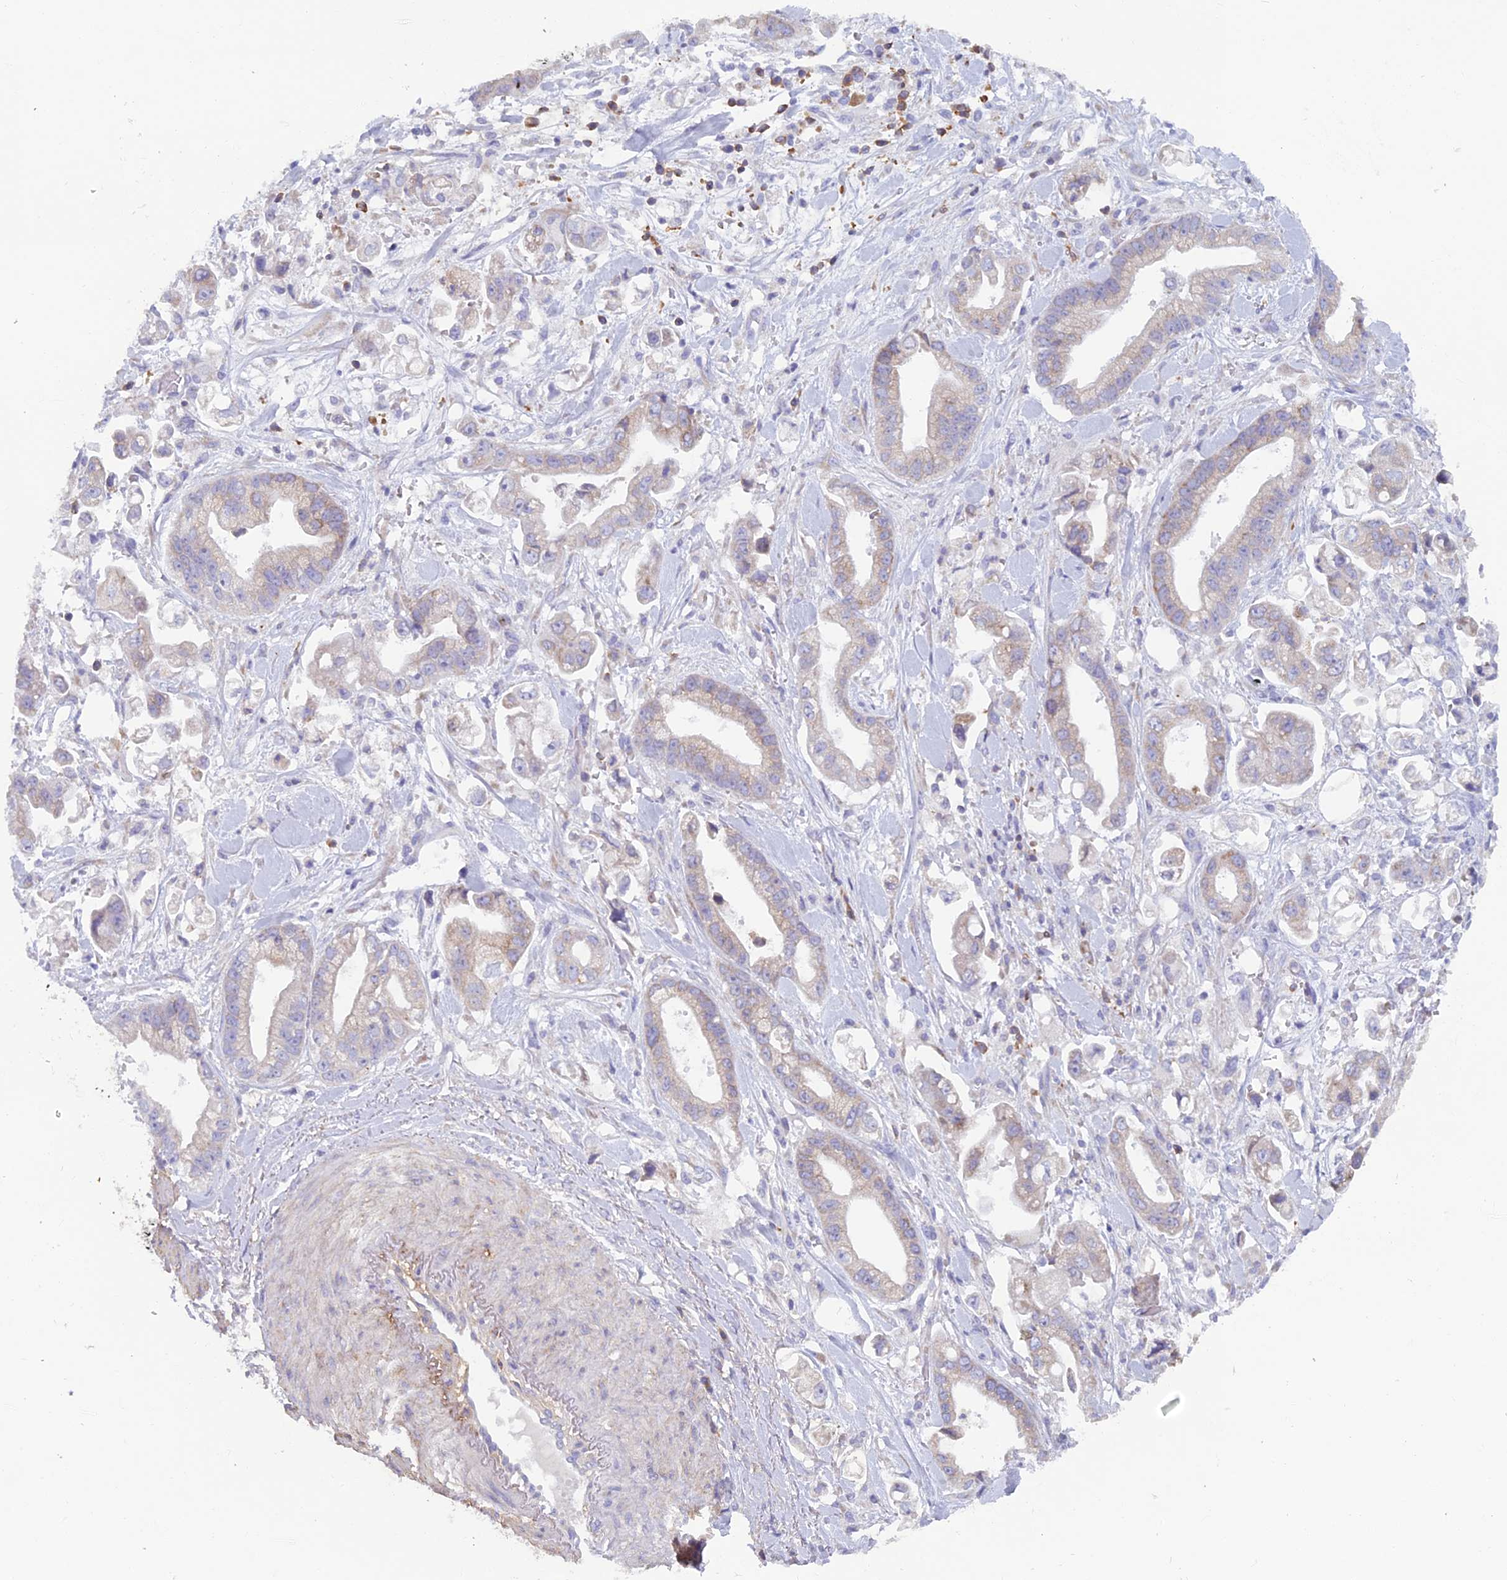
{"staining": {"intensity": "weak", "quantity": ">75%", "location": "cytoplasmic/membranous"}, "tissue": "stomach cancer", "cell_type": "Tumor cells", "image_type": "cancer", "snomed": [{"axis": "morphology", "description": "Adenocarcinoma, NOS"}, {"axis": "topography", "description": "Stomach"}], "caption": "This is a micrograph of IHC staining of stomach adenocarcinoma, which shows weak expression in the cytoplasmic/membranous of tumor cells.", "gene": "ABI3BP", "patient": {"sex": "male", "age": 62}}